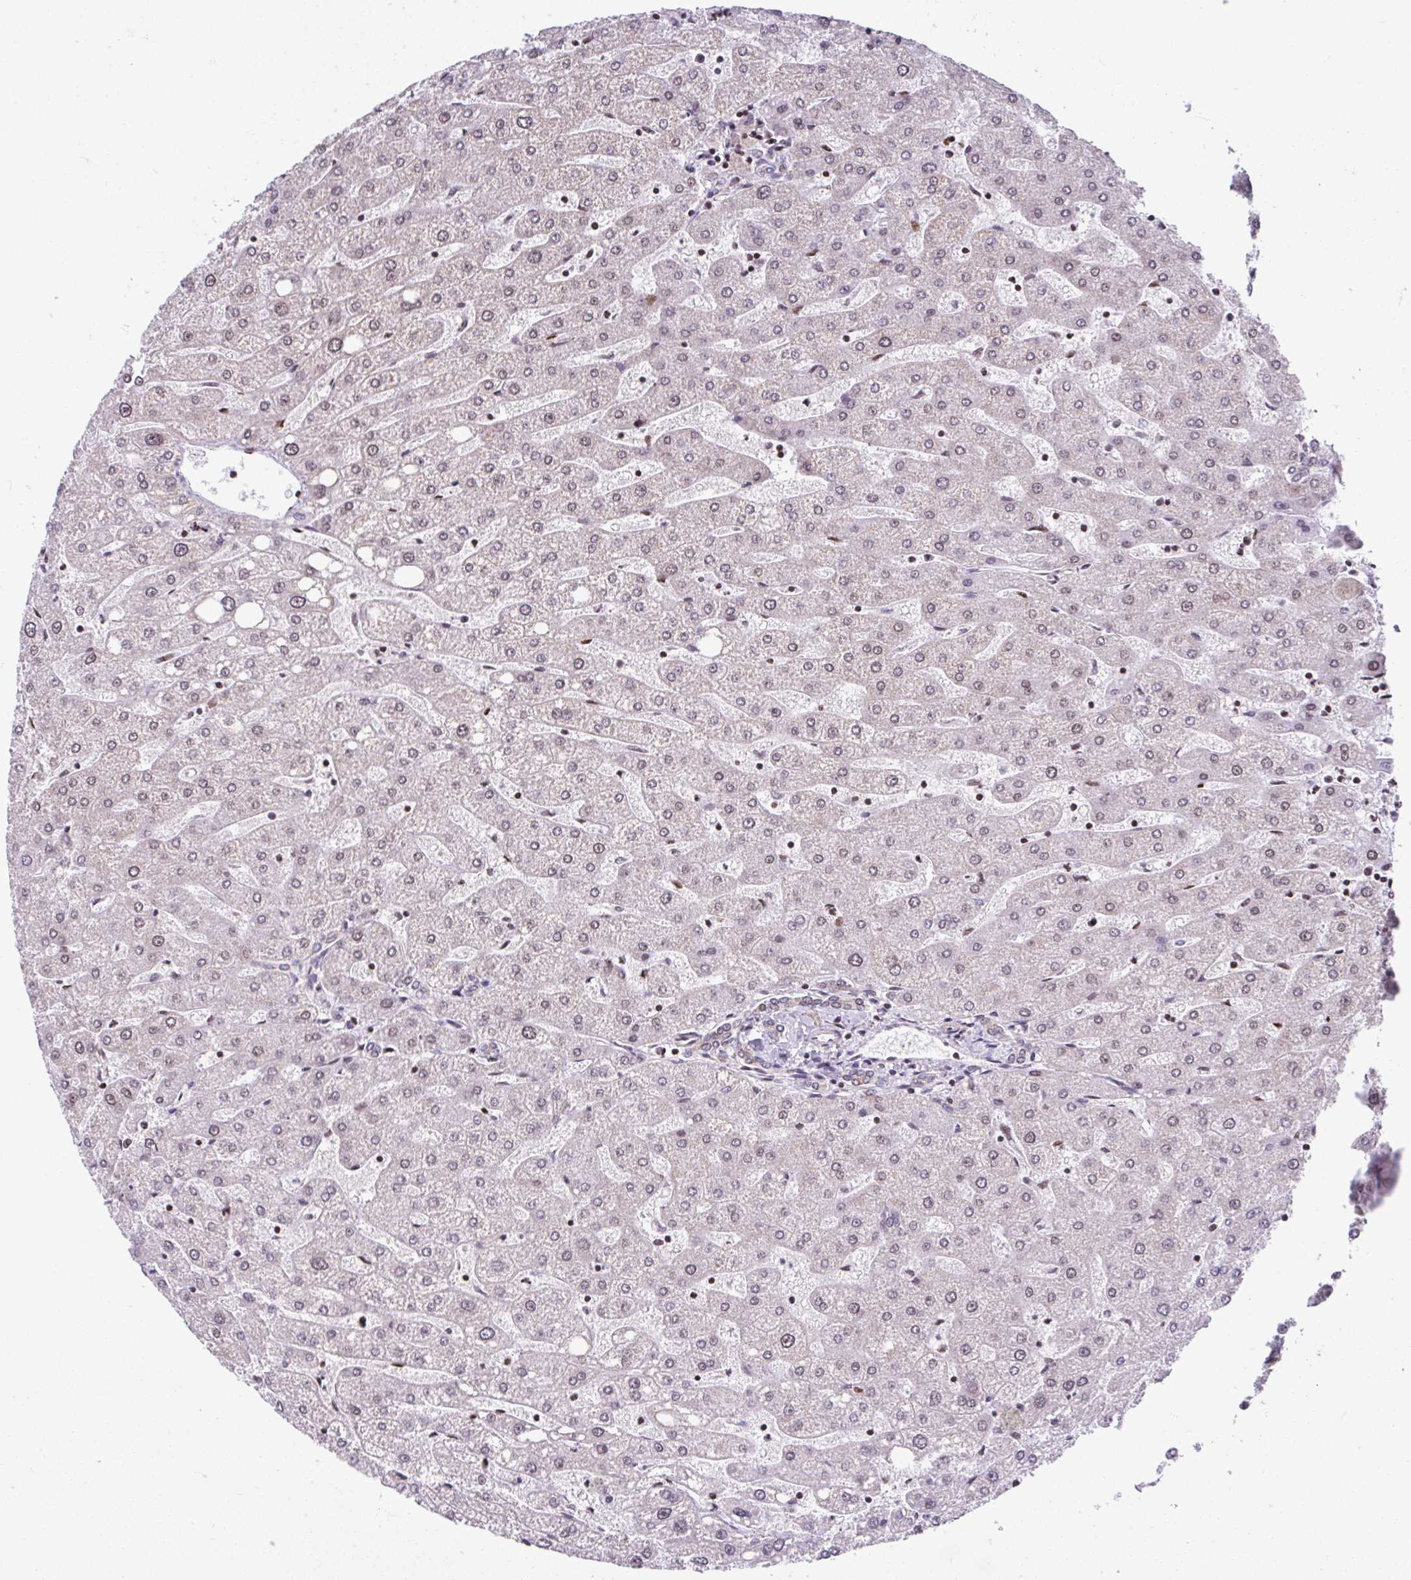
{"staining": {"intensity": "weak", "quantity": "<25%", "location": "cytoplasmic/membranous"}, "tissue": "liver", "cell_type": "Cholangiocytes", "image_type": "normal", "snomed": [{"axis": "morphology", "description": "Normal tissue, NOS"}, {"axis": "topography", "description": "Liver"}], "caption": "Immunohistochemical staining of benign human liver demonstrates no significant staining in cholangiocytes. (DAB (3,3'-diaminobenzidine) immunohistochemistry (IHC) visualized using brightfield microscopy, high magnification).", "gene": "FIGNL1", "patient": {"sex": "male", "age": 67}}